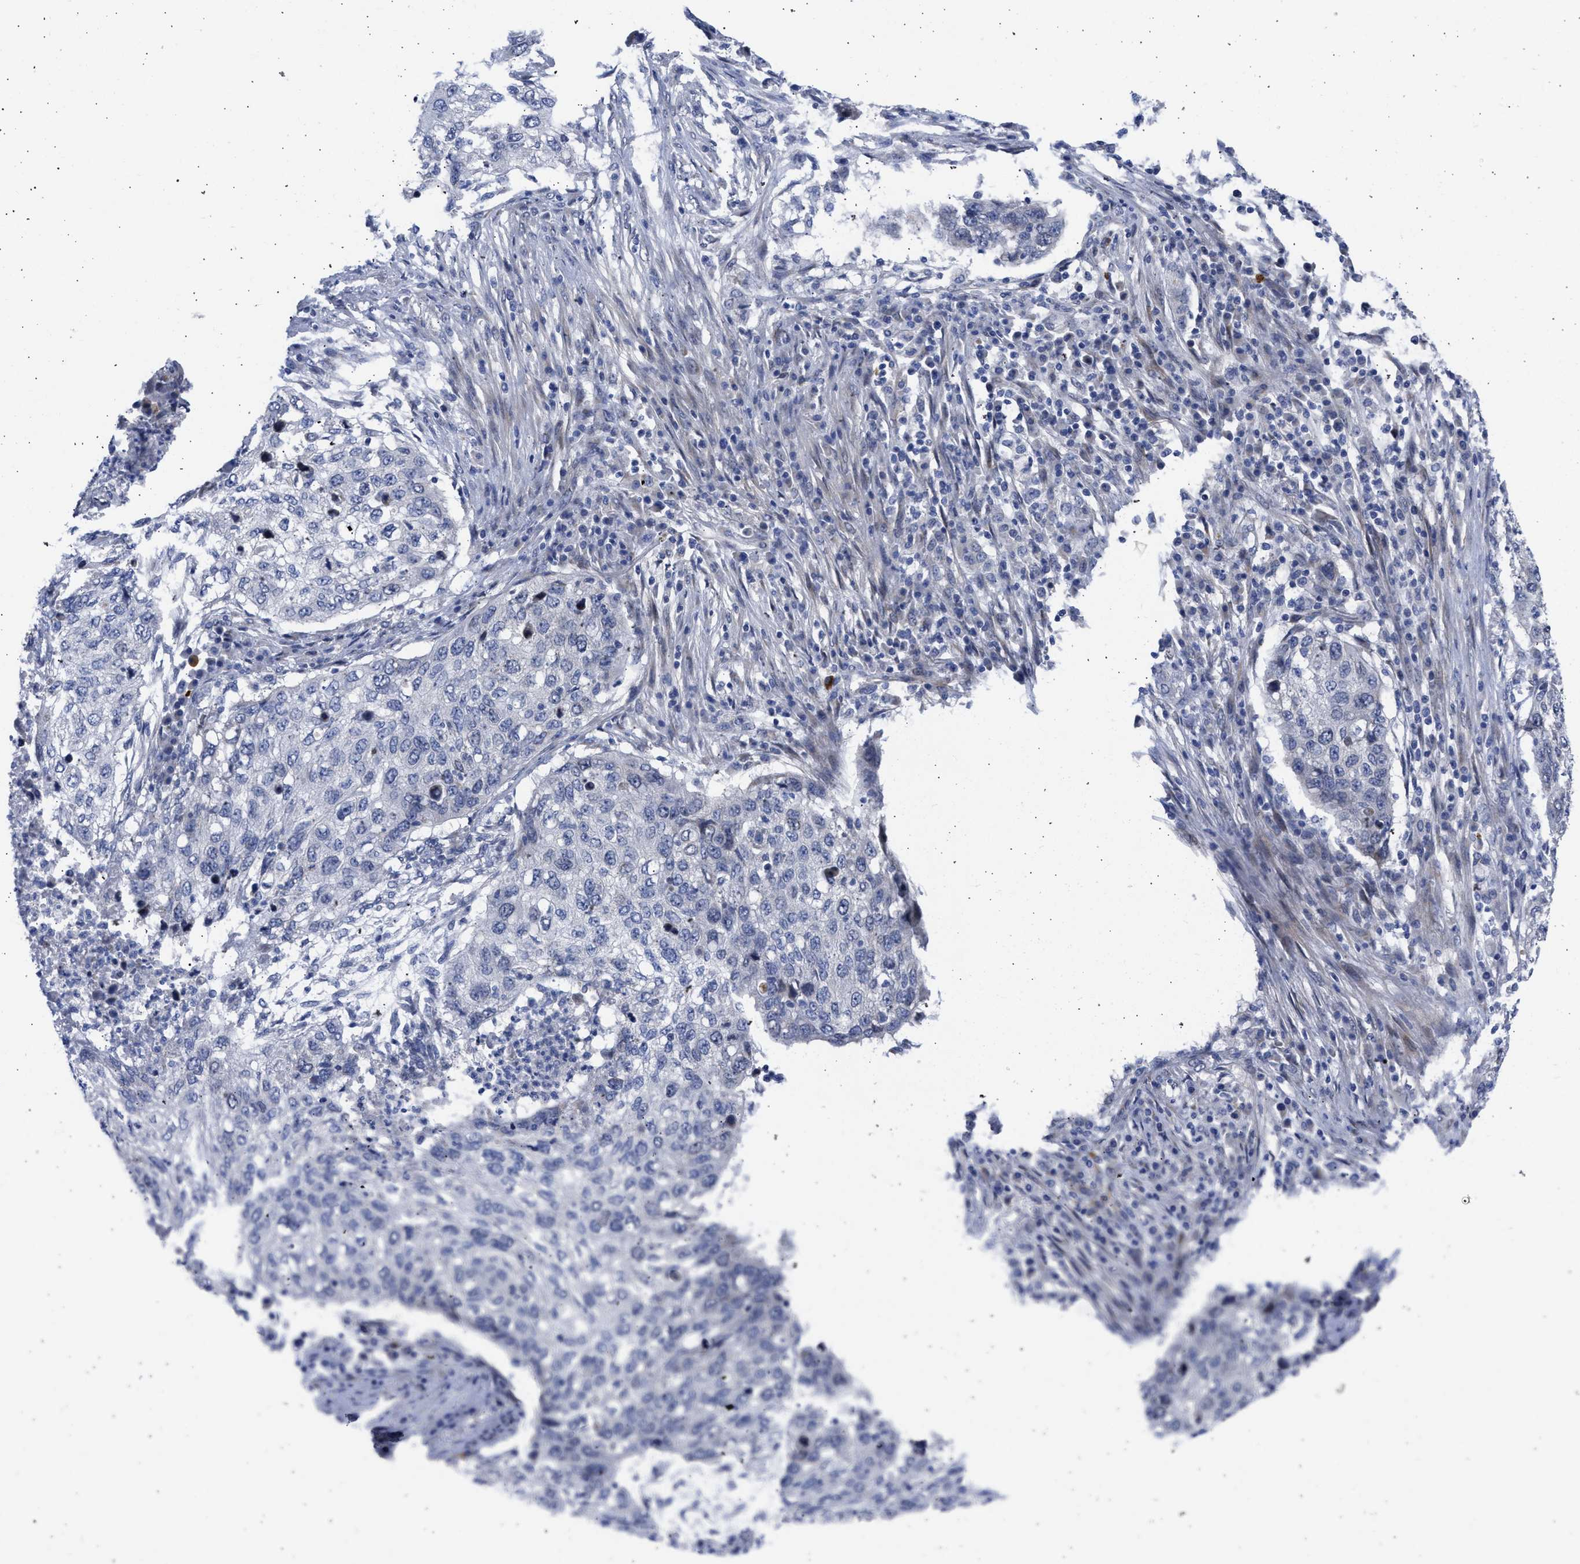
{"staining": {"intensity": "negative", "quantity": "none", "location": "none"}, "tissue": "lung cancer", "cell_type": "Tumor cells", "image_type": "cancer", "snomed": [{"axis": "morphology", "description": "Squamous cell carcinoma, NOS"}, {"axis": "topography", "description": "Lung"}], "caption": "This is a micrograph of immunohistochemistry (IHC) staining of squamous cell carcinoma (lung), which shows no staining in tumor cells.", "gene": "NUP35", "patient": {"sex": "female", "age": 63}}